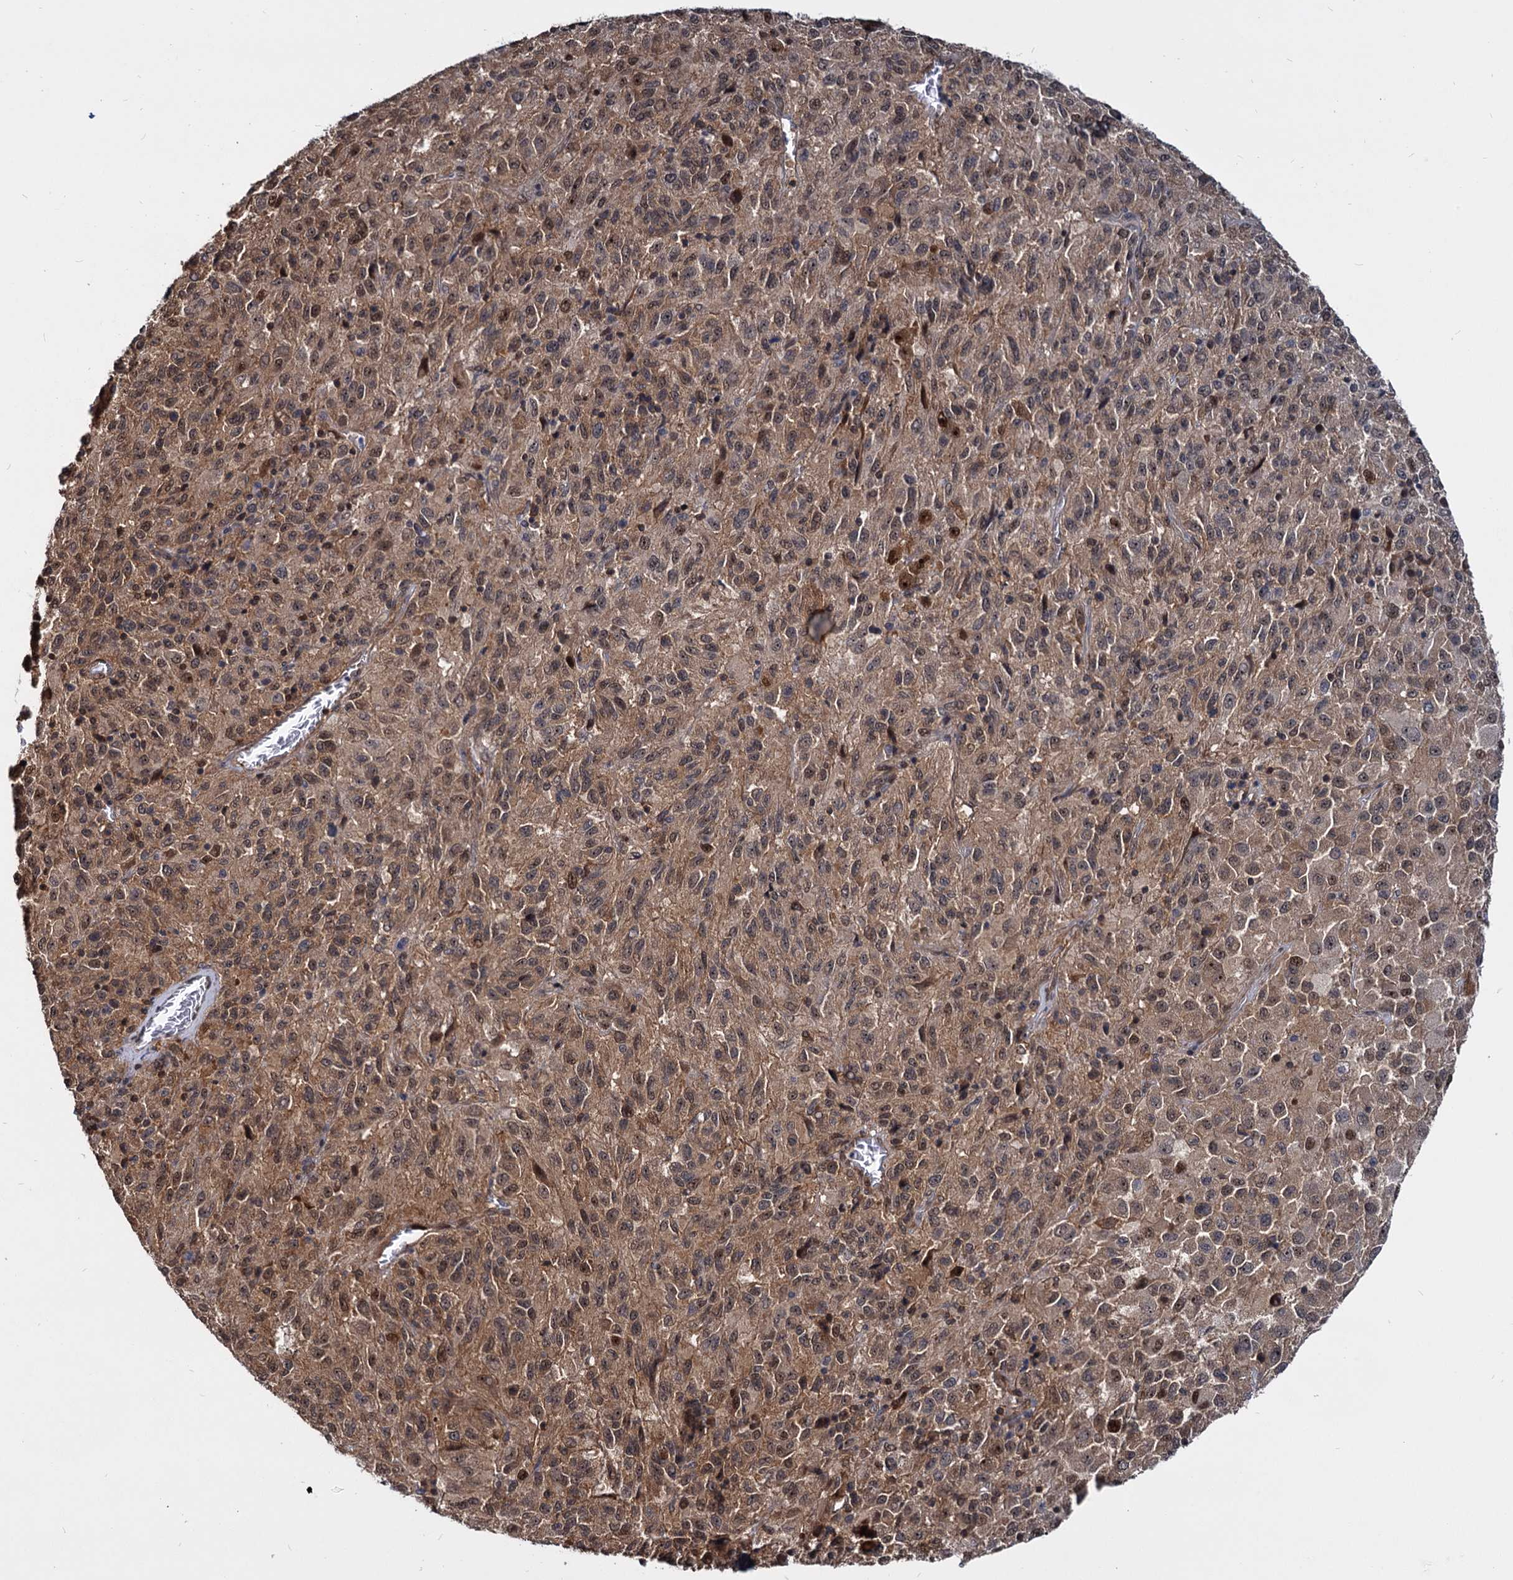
{"staining": {"intensity": "moderate", "quantity": ">75%", "location": "cytoplasmic/membranous,nuclear"}, "tissue": "melanoma", "cell_type": "Tumor cells", "image_type": "cancer", "snomed": [{"axis": "morphology", "description": "Malignant melanoma, Metastatic site"}, {"axis": "topography", "description": "Lung"}], "caption": "DAB immunohistochemical staining of malignant melanoma (metastatic site) reveals moderate cytoplasmic/membranous and nuclear protein staining in about >75% of tumor cells.", "gene": "UBLCP1", "patient": {"sex": "male", "age": 64}}